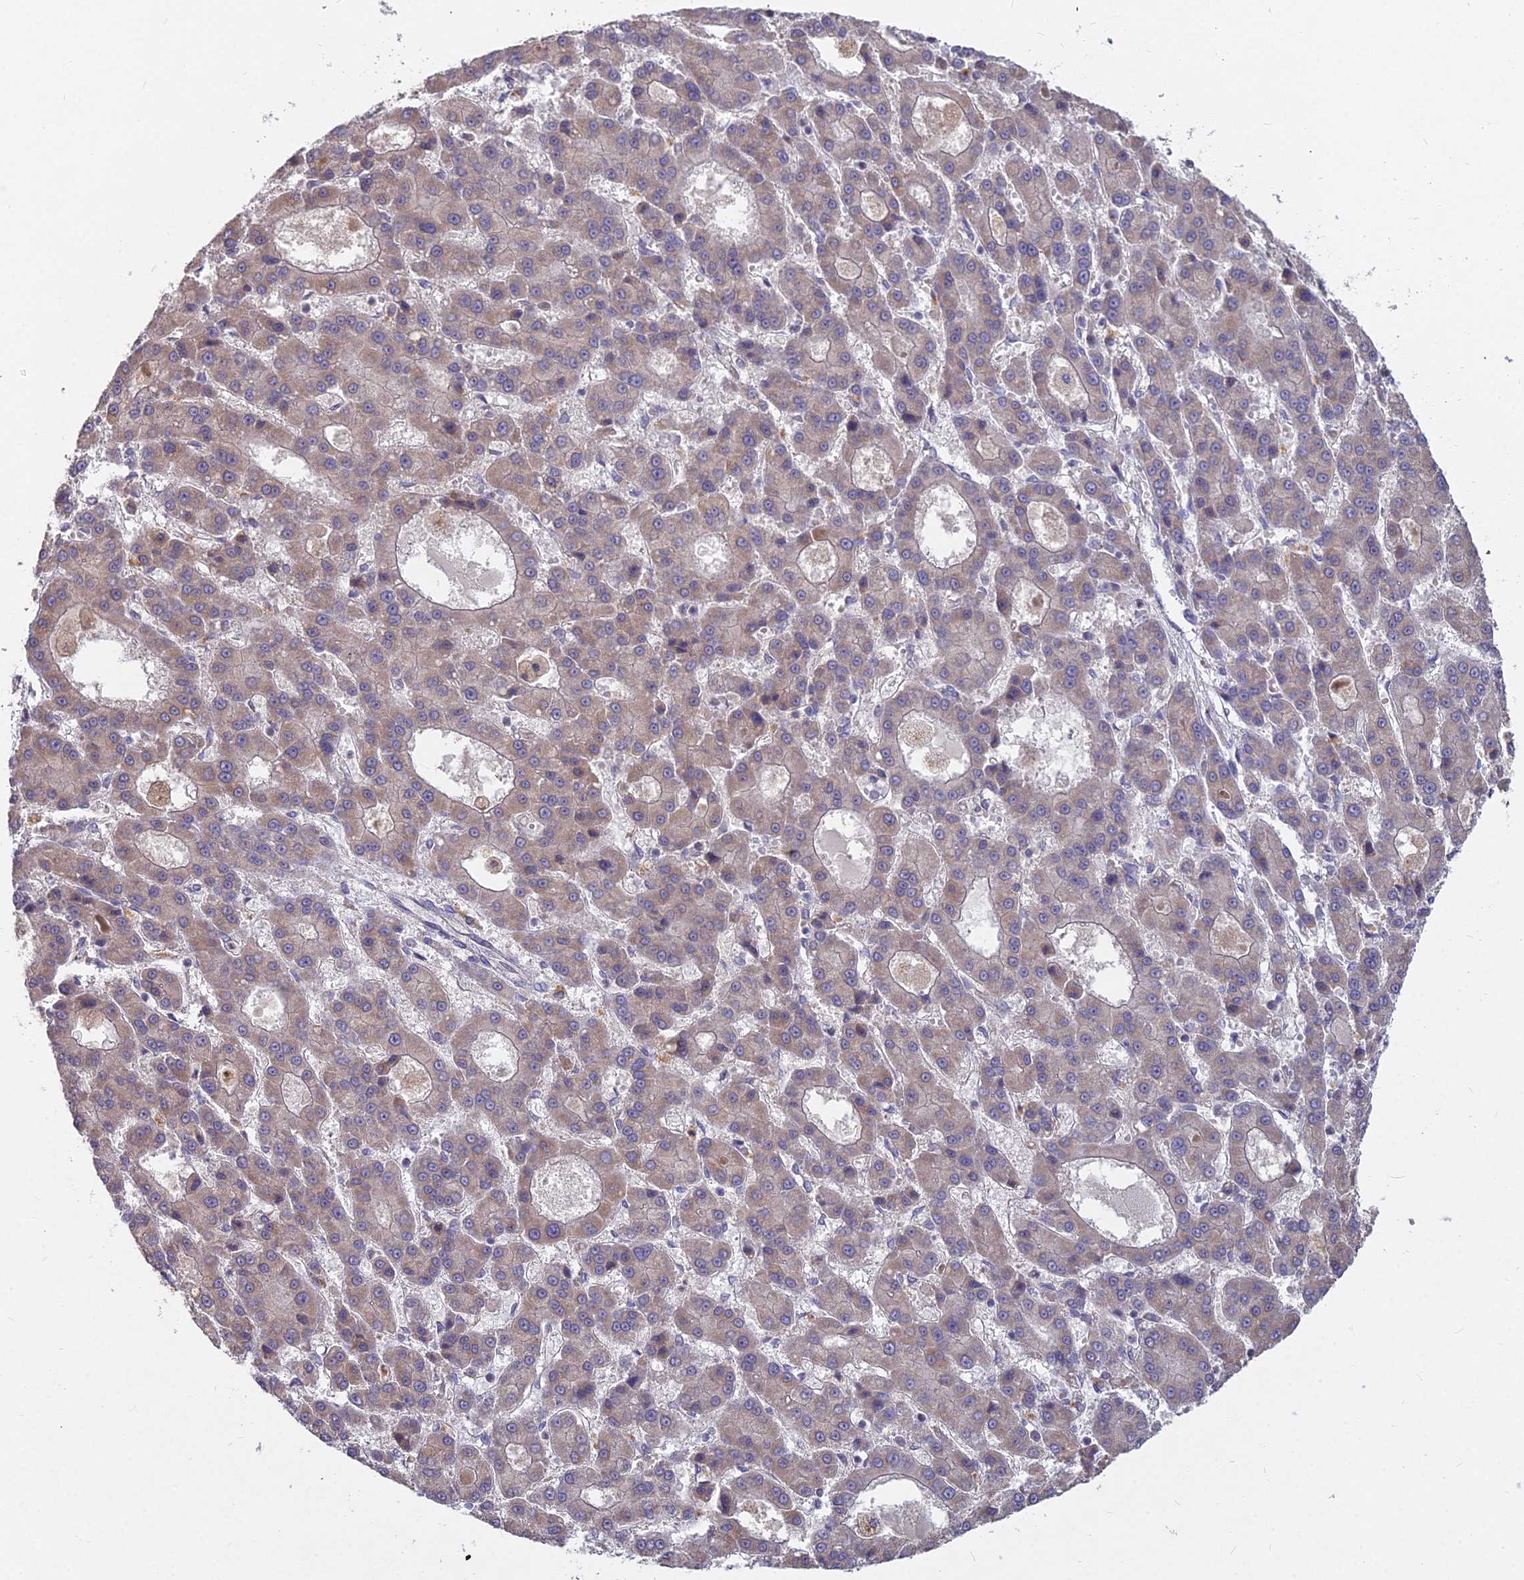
{"staining": {"intensity": "moderate", "quantity": ">75%", "location": "cytoplasmic/membranous"}, "tissue": "liver cancer", "cell_type": "Tumor cells", "image_type": "cancer", "snomed": [{"axis": "morphology", "description": "Carcinoma, Hepatocellular, NOS"}, {"axis": "topography", "description": "Liver"}], "caption": "Immunohistochemistry image of human liver hepatocellular carcinoma stained for a protein (brown), which exhibits medium levels of moderate cytoplasmic/membranous expression in approximately >75% of tumor cells.", "gene": "MICU2", "patient": {"sex": "male", "age": 70}}